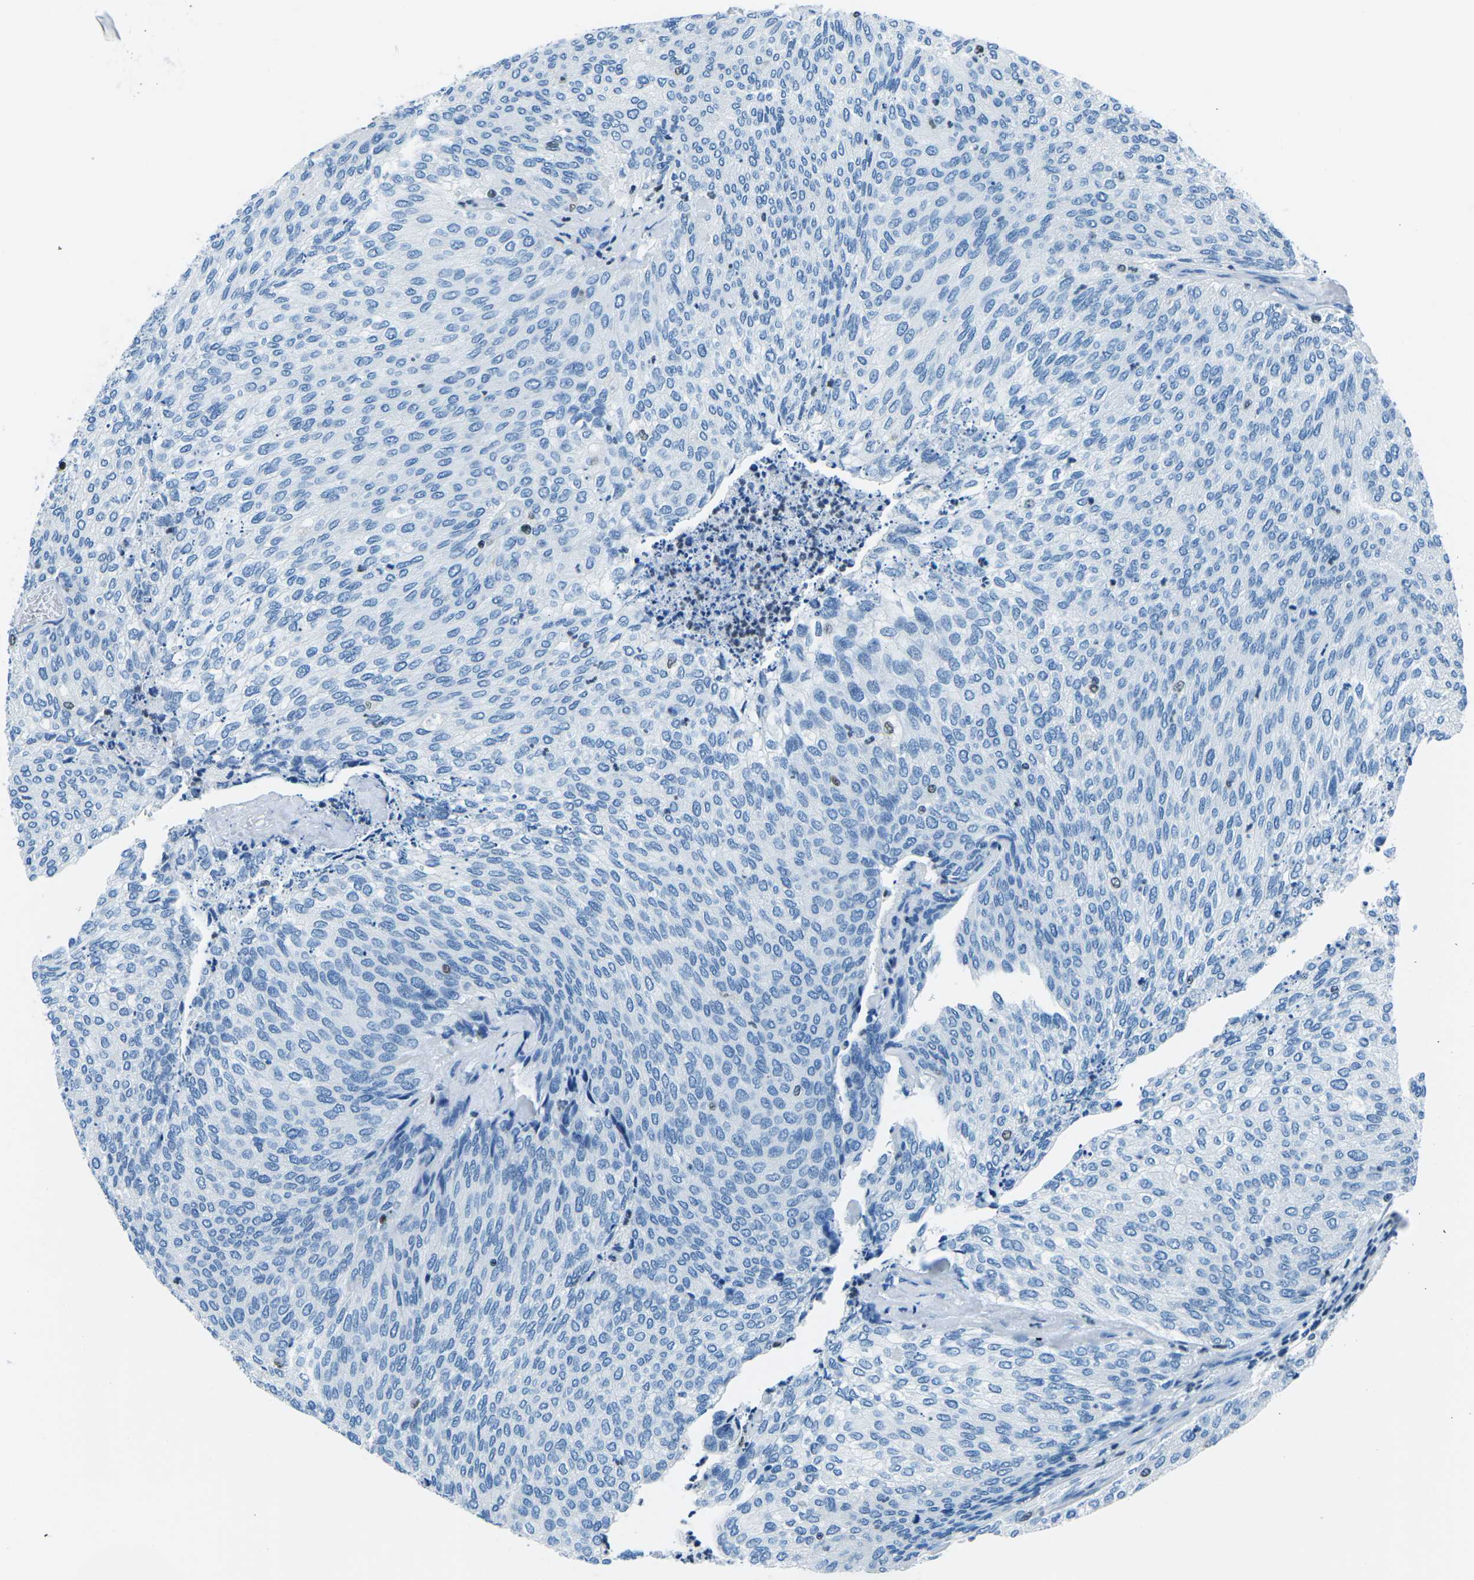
{"staining": {"intensity": "negative", "quantity": "none", "location": "none"}, "tissue": "urothelial cancer", "cell_type": "Tumor cells", "image_type": "cancer", "snomed": [{"axis": "morphology", "description": "Urothelial carcinoma, Low grade"}, {"axis": "topography", "description": "Urinary bladder"}], "caption": "This image is of urothelial cancer stained with immunohistochemistry (IHC) to label a protein in brown with the nuclei are counter-stained blue. There is no positivity in tumor cells.", "gene": "CELF2", "patient": {"sex": "female", "age": 79}}